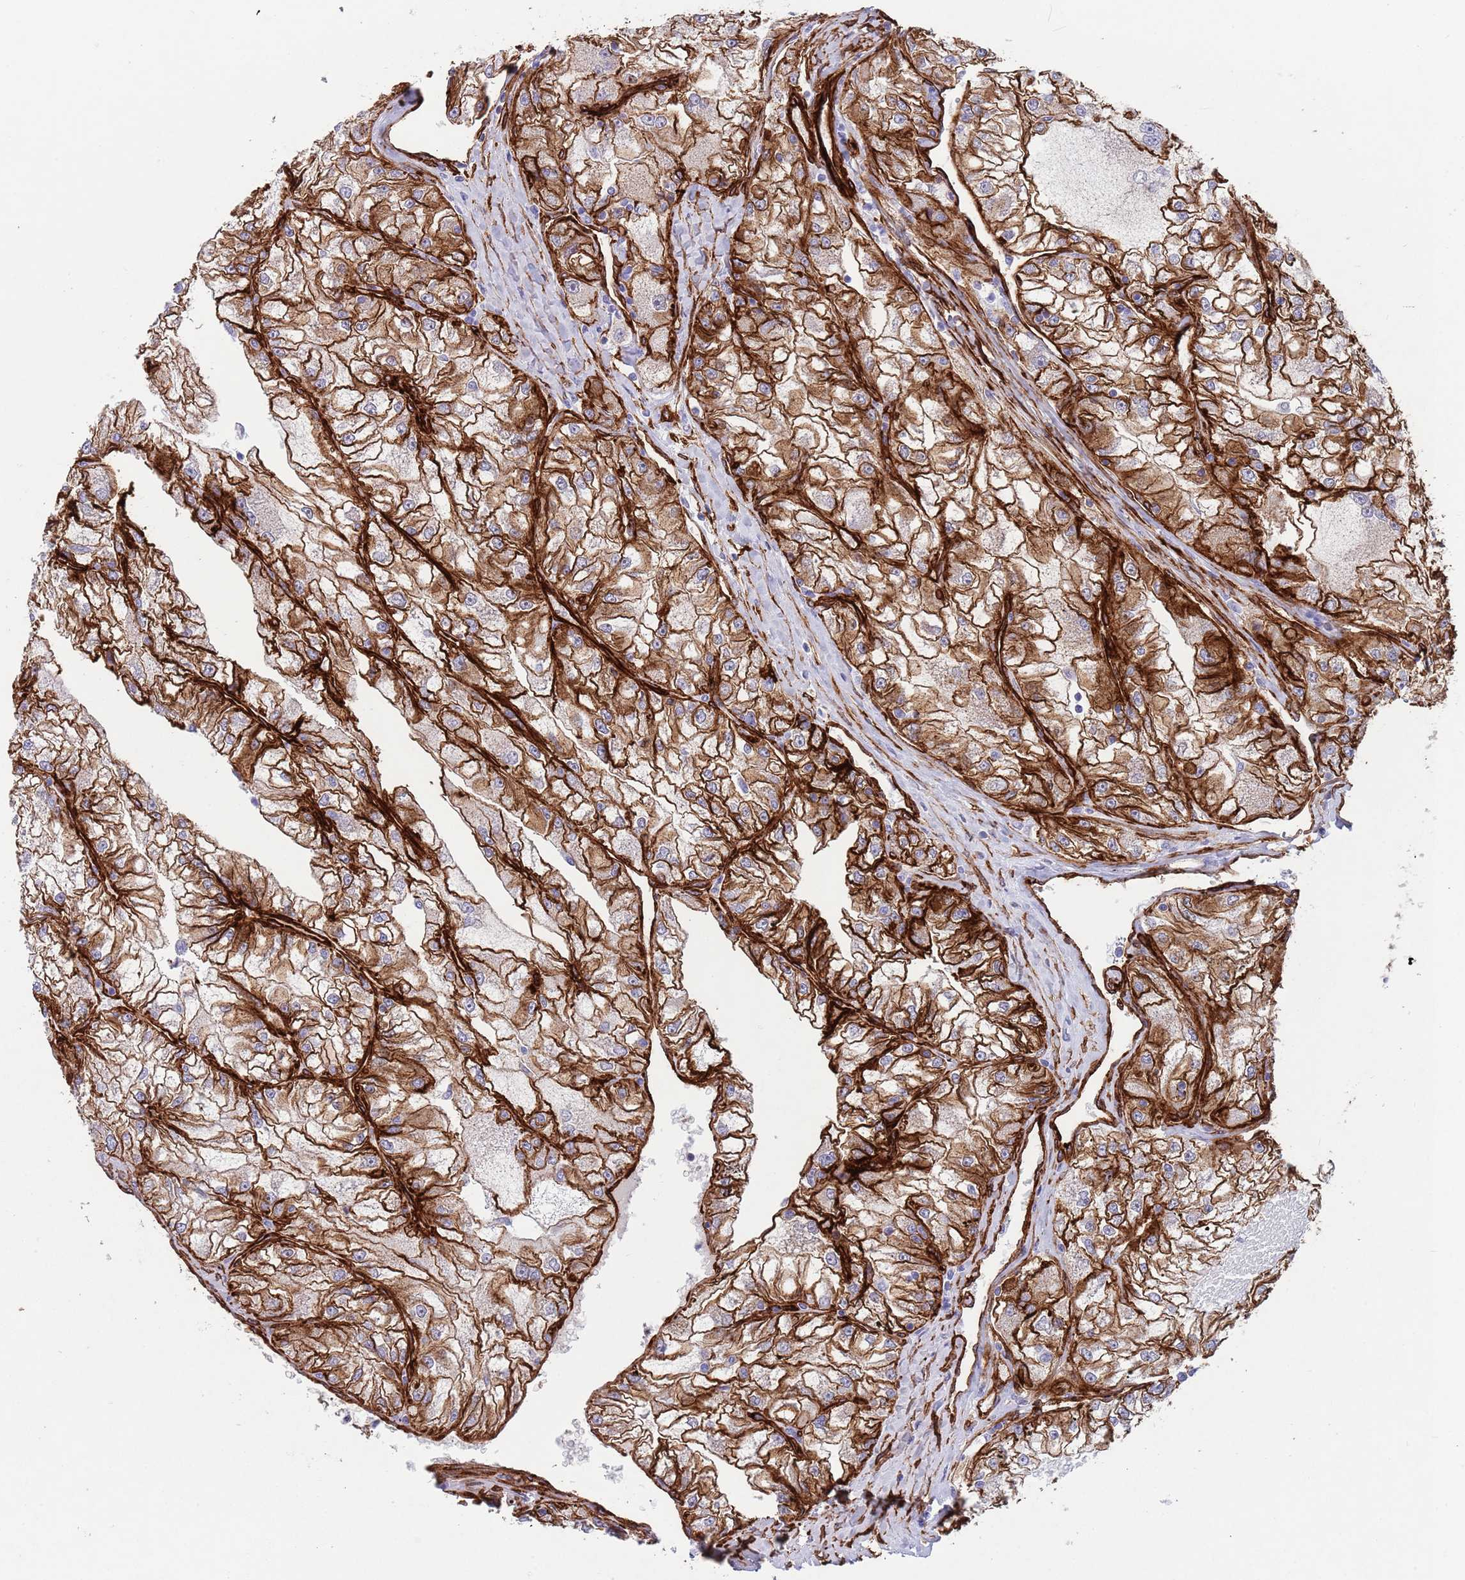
{"staining": {"intensity": "strong", "quantity": ">75%", "location": "cytoplasmic/membranous"}, "tissue": "renal cancer", "cell_type": "Tumor cells", "image_type": "cancer", "snomed": [{"axis": "morphology", "description": "Adenocarcinoma, NOS"}, {"axis": "topography", "description": "Kidney"}], "caption": "This is a photomicrograph of immunohistochemistry (IHC) staining of adenocarcinoma (renal), which shows strong positivity in the cytoplasmic/membranous of tumor cells.", "gene": "CAV2", "patient": {"sex": "female", "age": 72}}